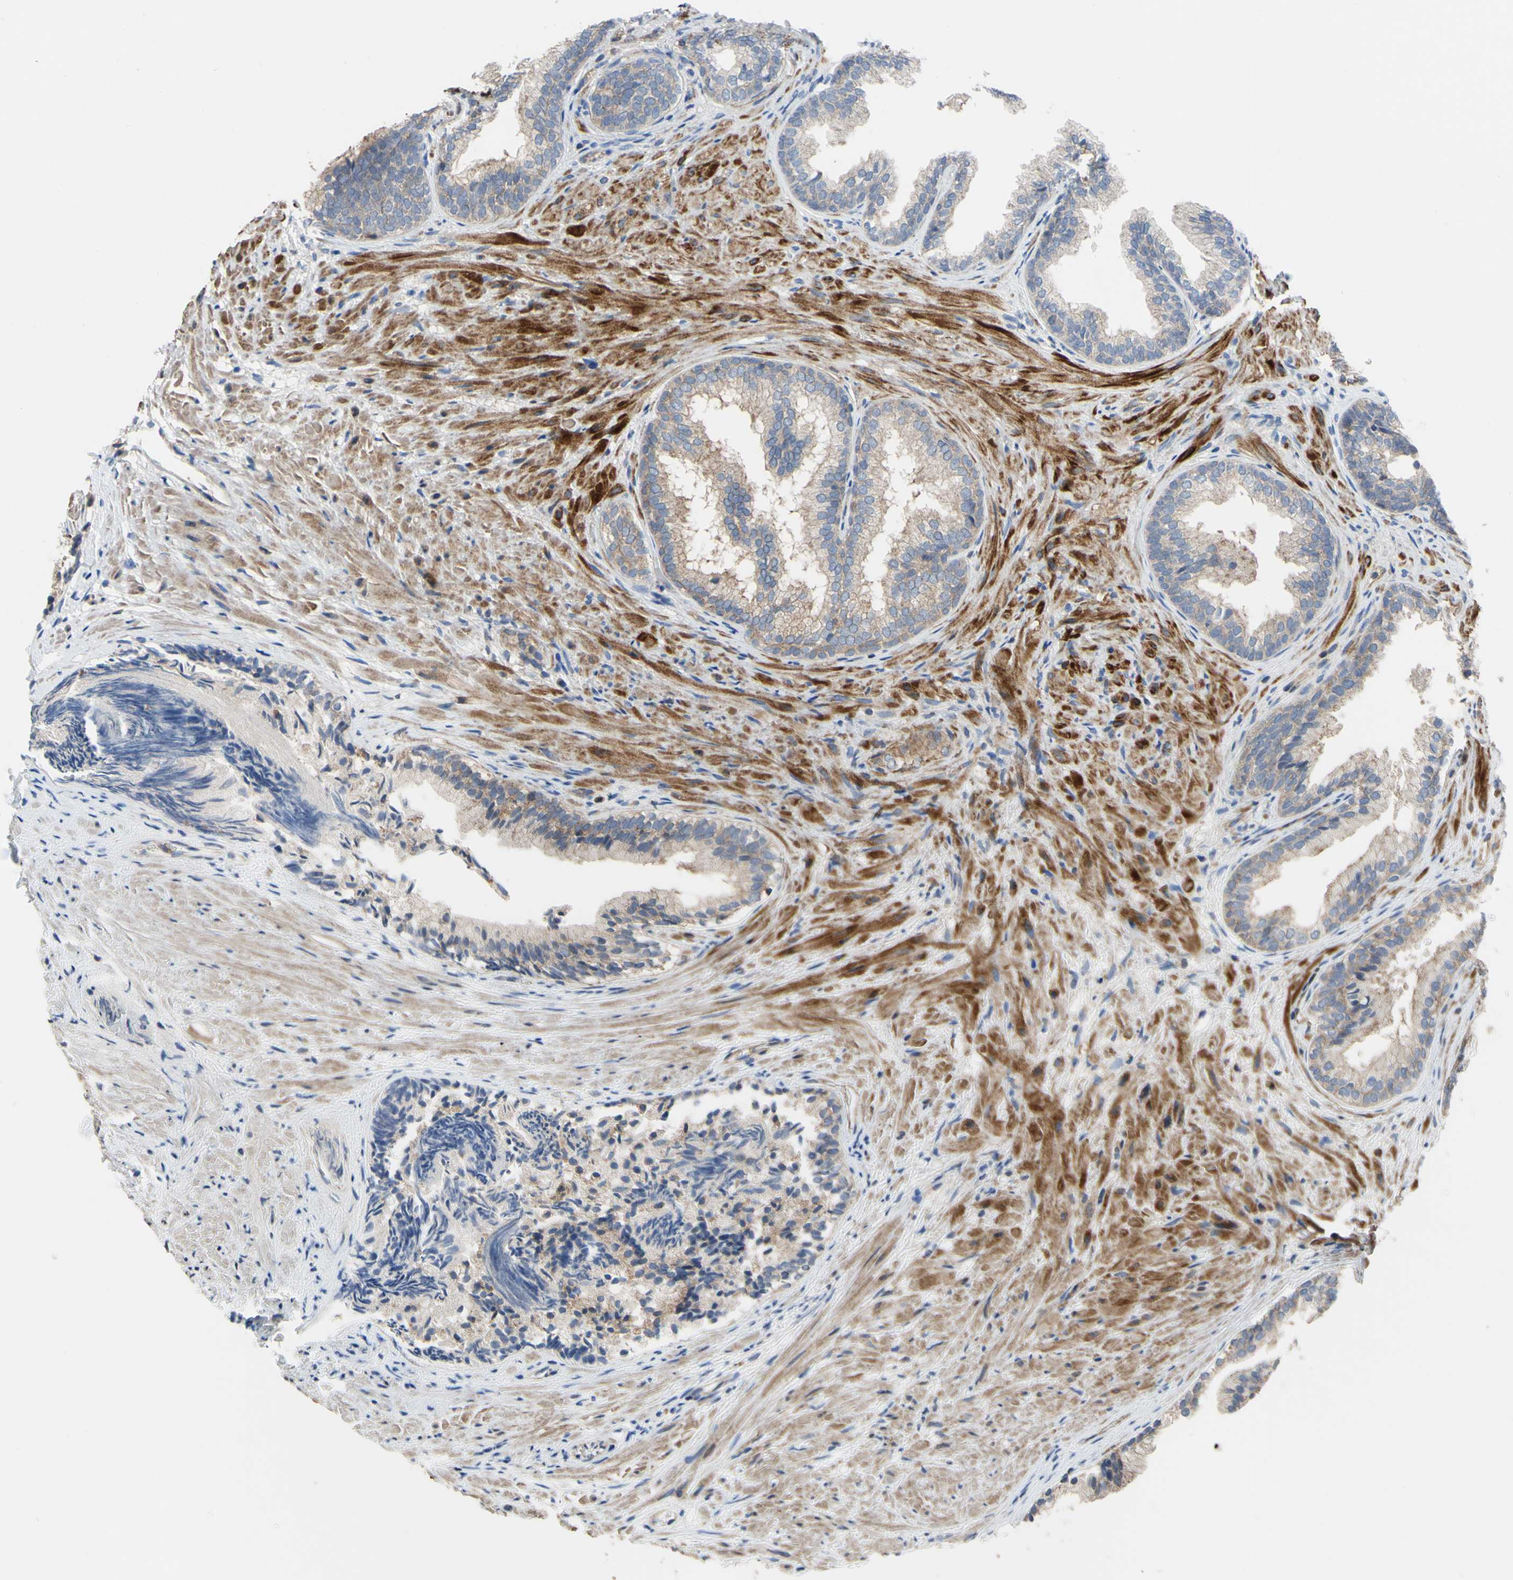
{"staining": {"intensity": "weak", "quantity": "25%-75%", "location": "cytoplasmic/membranous"}, "tissue": "prostate", "cell_type": "Glandular cells", "image_type": "normal", "snomed": [{"axis": "morphology", "description": "Normal tissue, NOS"}, {"axis": "topography", "description": "Prostate"}], "caption": "Immunohistochemistry (IHC) histopathology image of normal prostate: prostate stained using IHC exhibits low levels of weak protein expression localized specifically in the cytoplasmic/membranous of glandular cells, appearing as a cytoplasmic/membranous brown color.", "gene": "BECN1", "patient": {"sex": "male", "age": 76}}